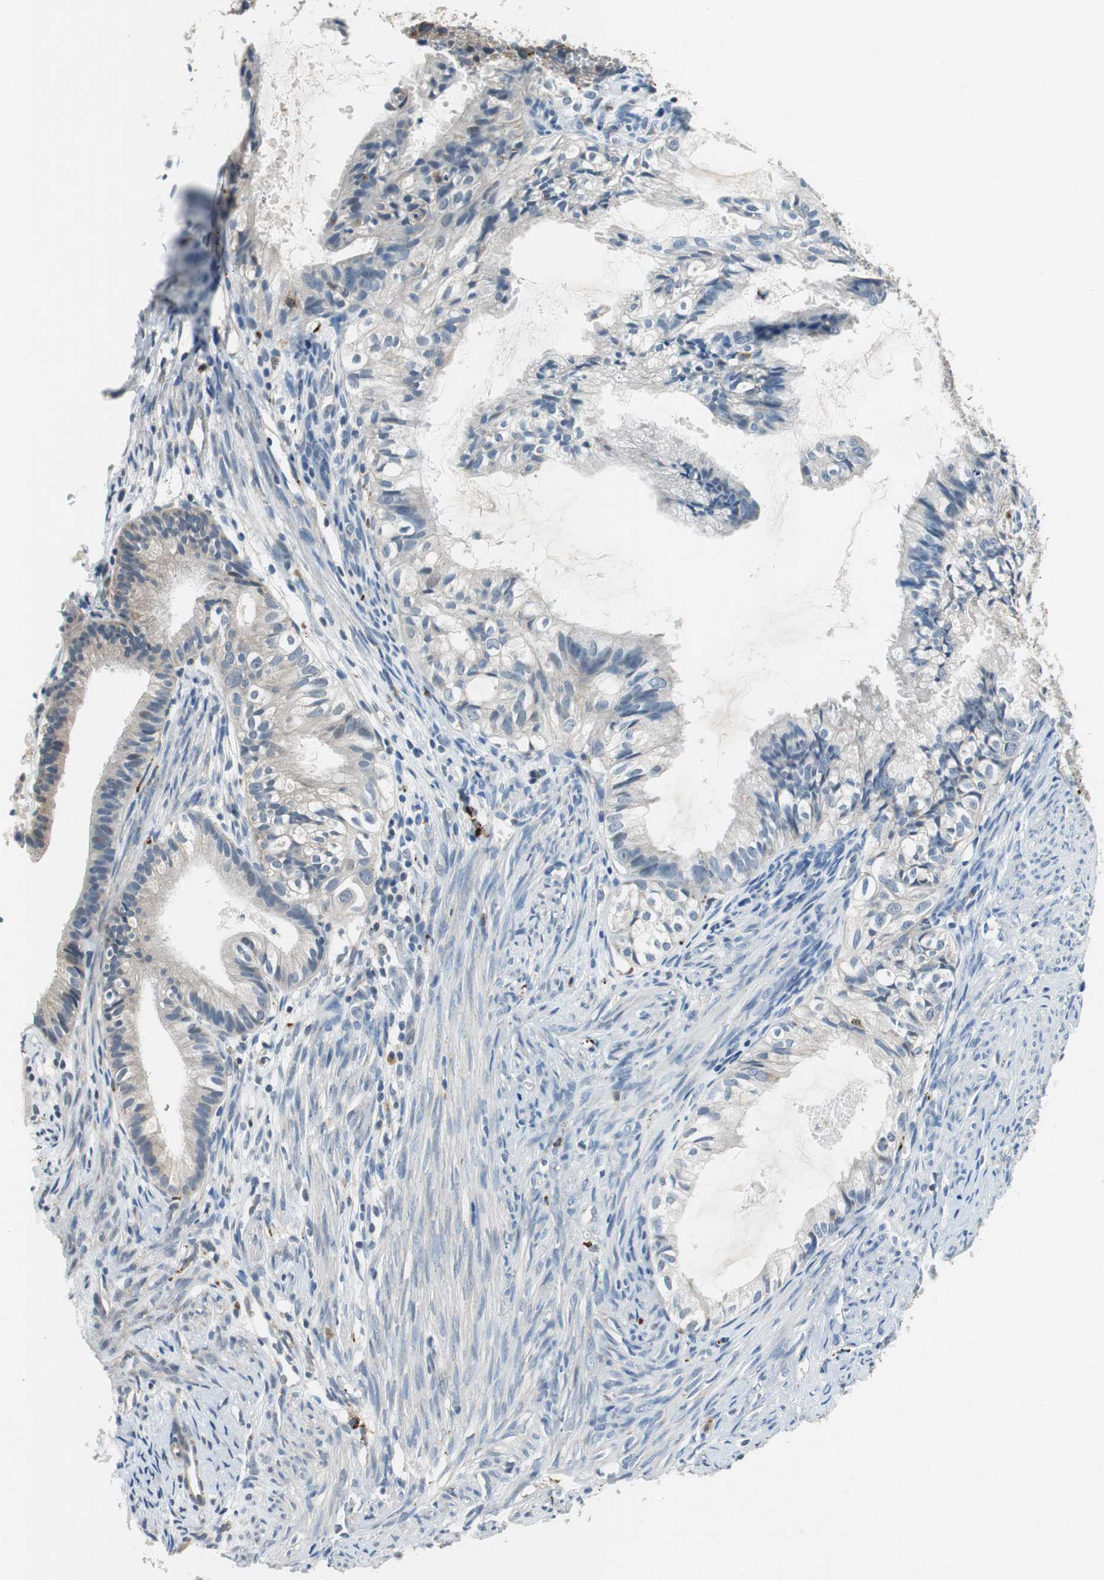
{"staining": {"intensity": "weak", "quantity": "<25%", "location": "cytoplasmic/membranous"}, "tissue": "cervical cancer", "cell_type": "Tumor cells", "image_type": "cancer", "snomed": [{"axis": "morphology", "description": "Normal tissue, NOS"}, {"axis": "morphology", "description": "Adenocarcinoma, NOS"}, {"axis": "topography", "description": "Cervix"}, {"axis": "topography", "description": "Endometrium"}], "caption": "Immunohistochemistry (IHC) micrograph of human cervical cancer (adenocarcinoma) stained for a protein (brown), which reveals no expression in tumor cells.", "gene": "NLGN1", "patient": {"sex": "female", "age": 86}}